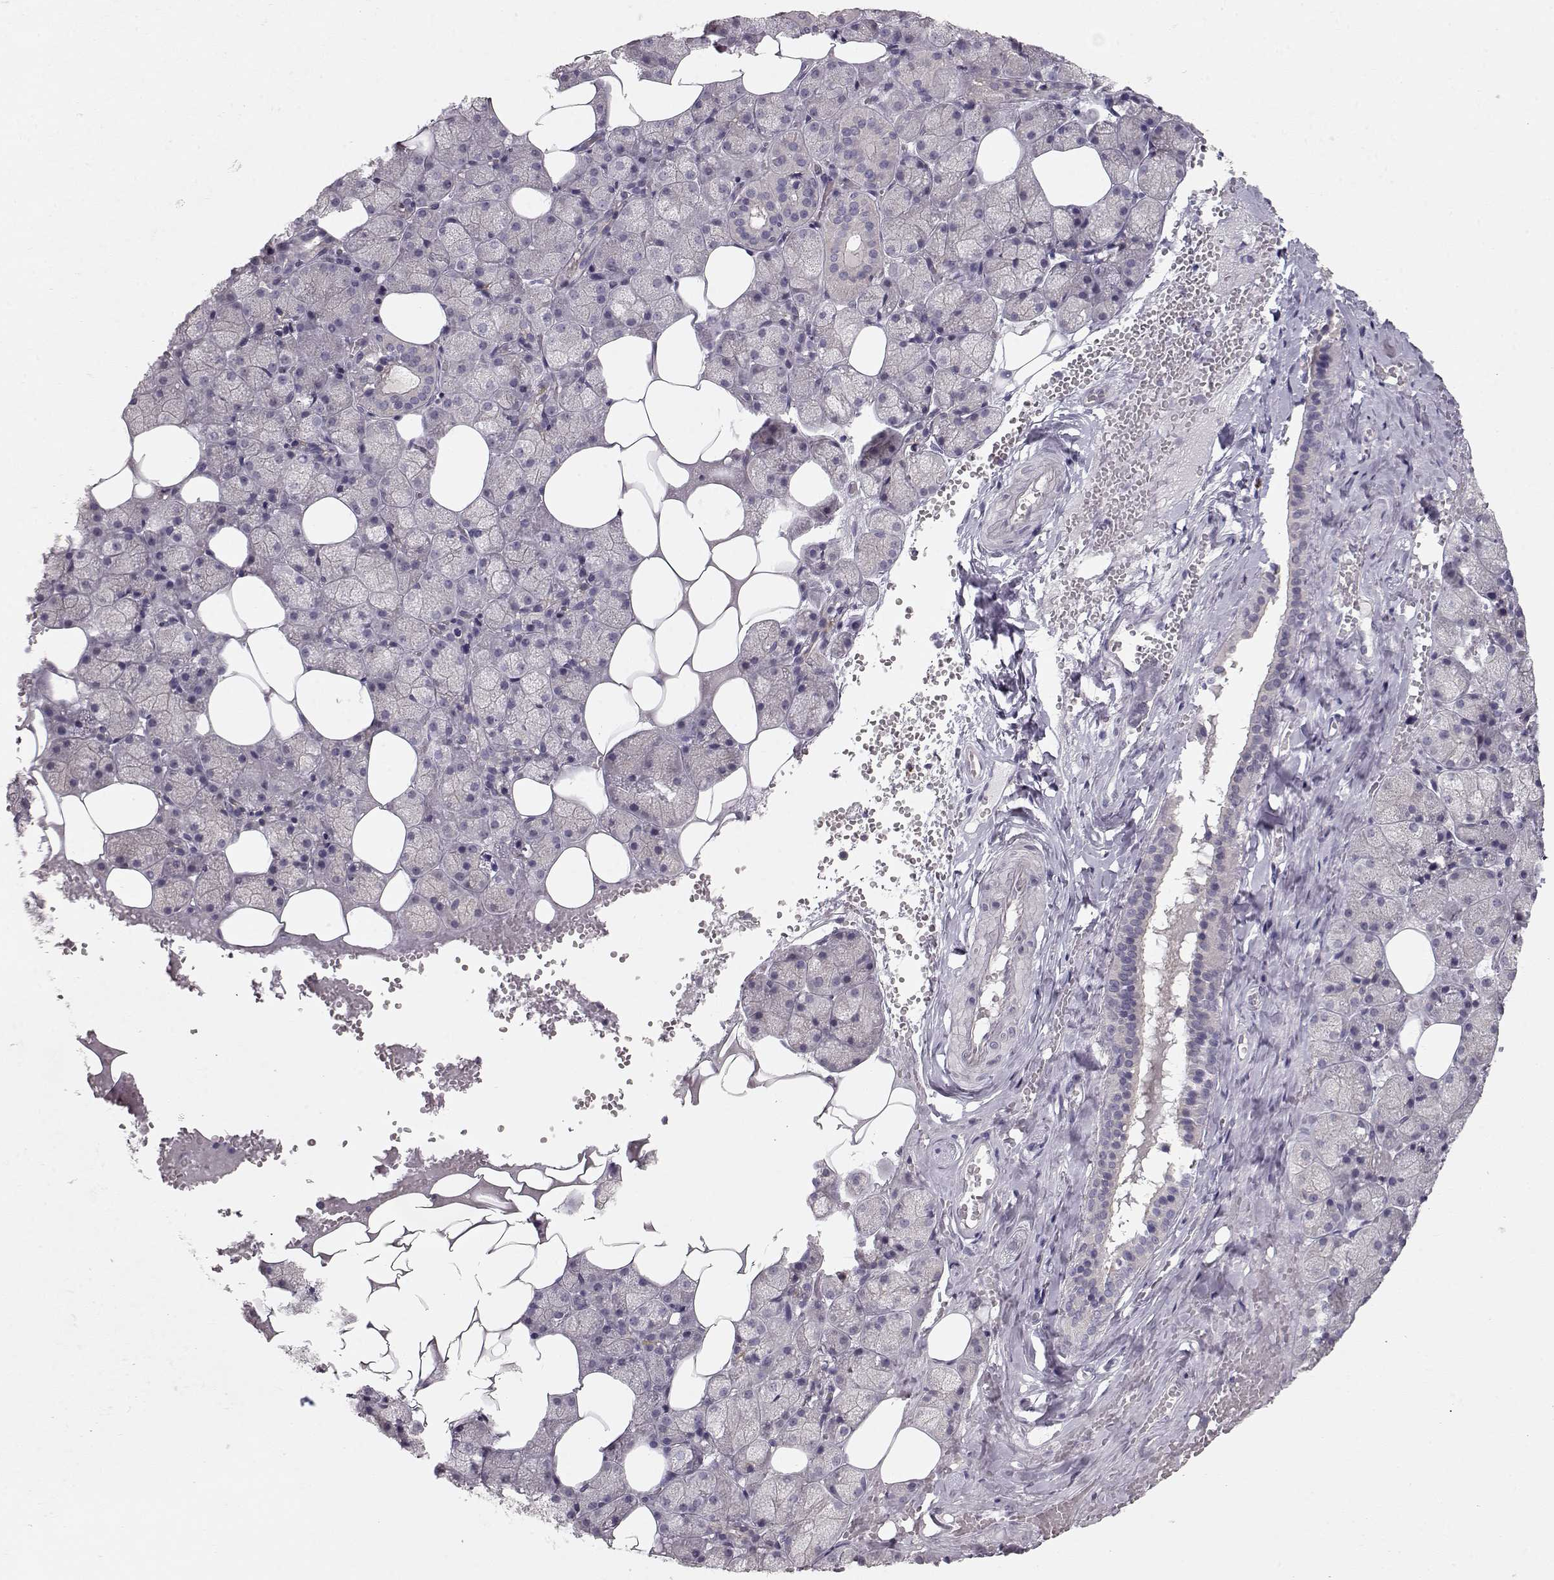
{"staining": {"intensity": "negative", "quantity": "none", "location": "none"}, "tissue": "salivary gland", "cell_type": "Glandular cells", "image_type": "normal", "snomed": [{"axis": "morphology", "description": "Normal tissue, NOS"}, {"axis": "topography", "description": "Salivary gland"}], "caption": "Immunohistochemistry (IHC) of unremarkable salivary gland exhibits no staining in glandular cells. The staining is performed using DAB (3,3'-diaminobenzidine) brown chromogen with nuclei counter-stained in using hematoxylin.", "gene": "ARHGAP8", "patient": {"sex": "male", "age": 38}}